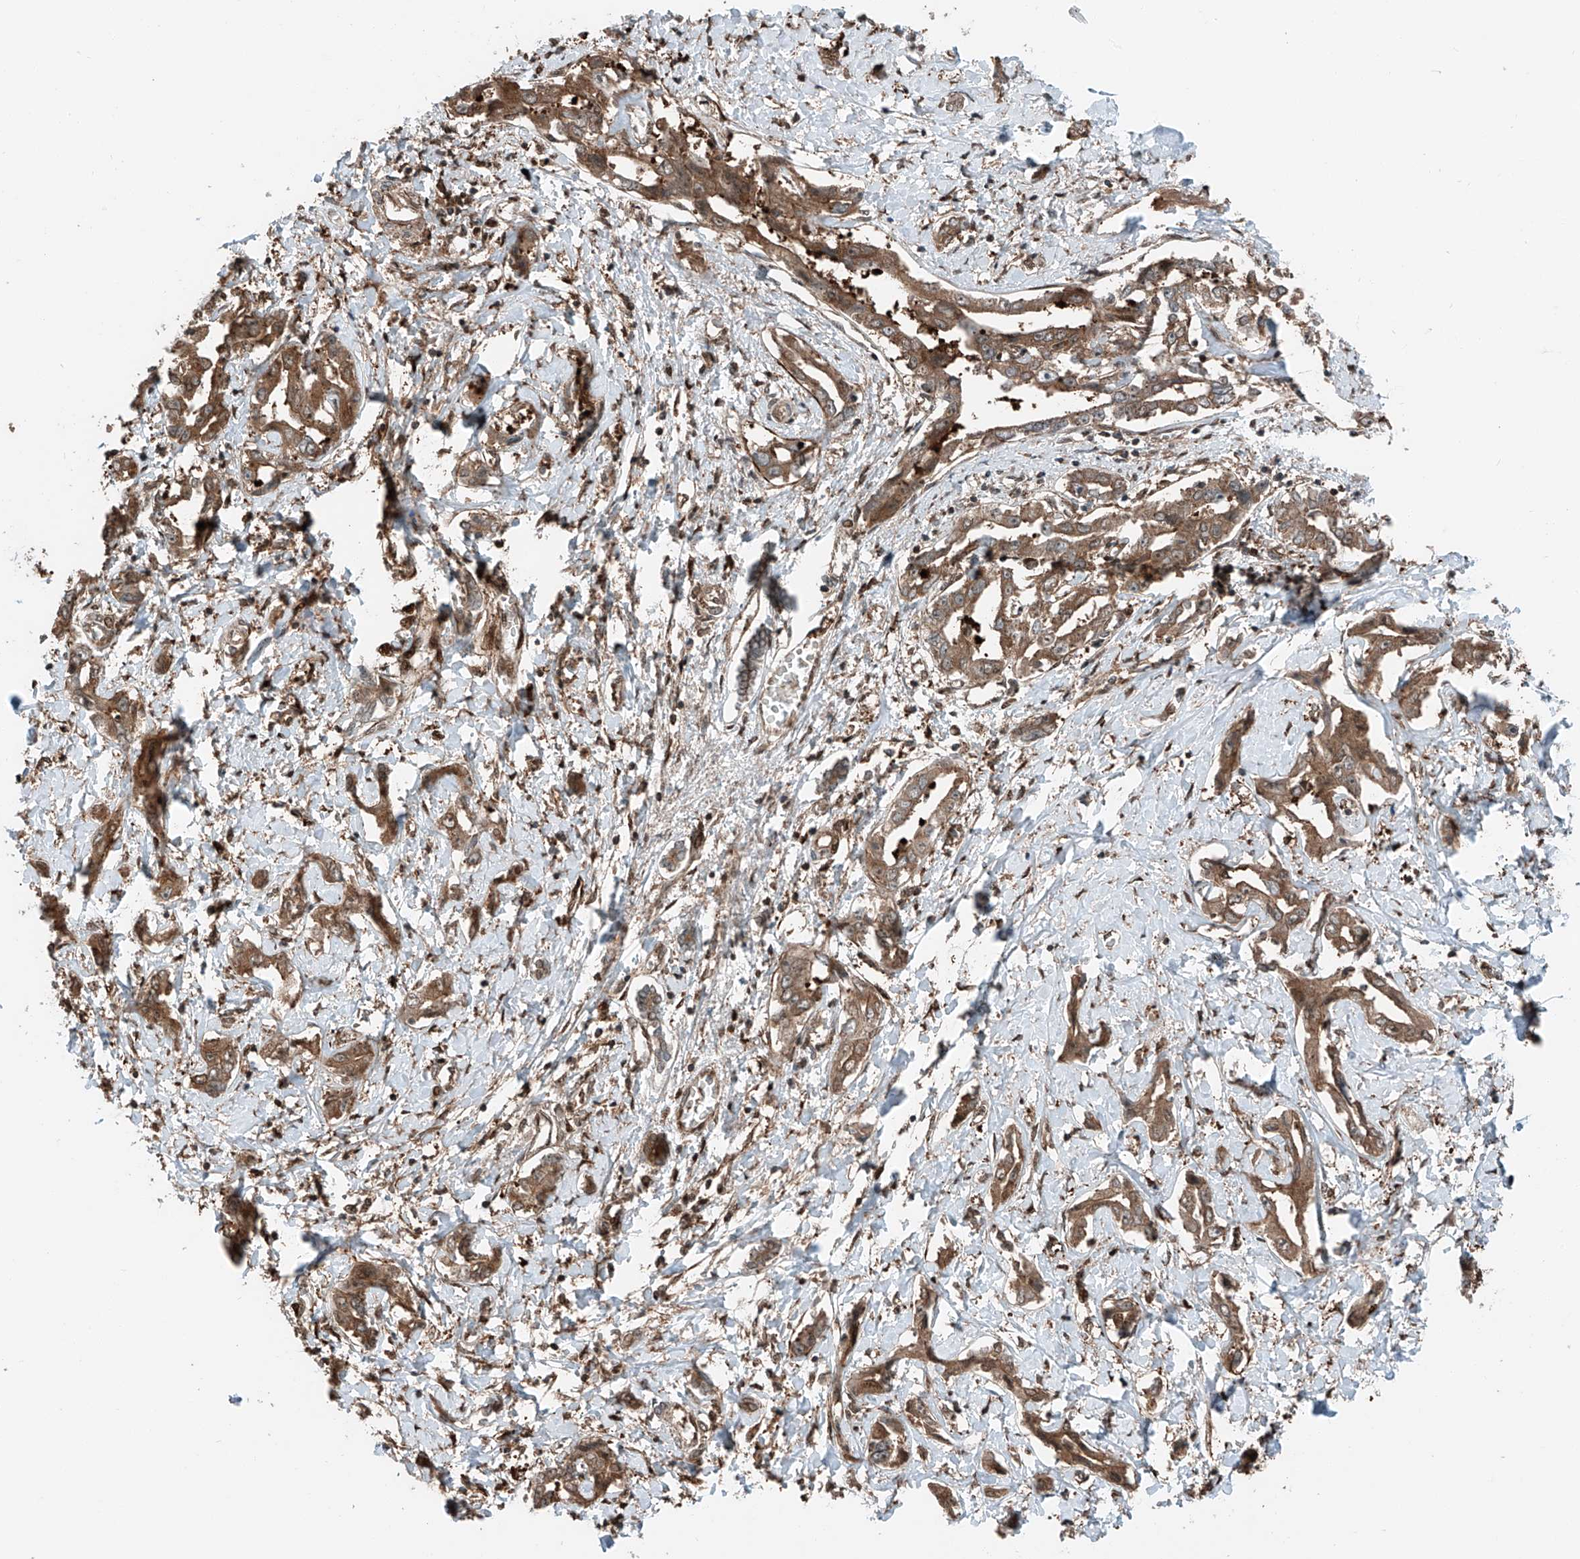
{"staining": {"intensity": "strong", "quantity": ">75%", "location": "cytoplasmic/membranous"}, "tissue": "liver cancer", "cell_type": "Tumor cells", "image_type": "cancer", "snomed": [{"axis": "morphology", "description": "Cholangiocarcinoma"}, {"axis": "topography", "description": "Liver"}], "caption": "Liver cancer stained for a protein (brown) shows strong cytoplasmic/membranous positive staining in about >75% of tumor cells.", "gene": "USP48", "patient": {"sex": "male", "age": 59}}